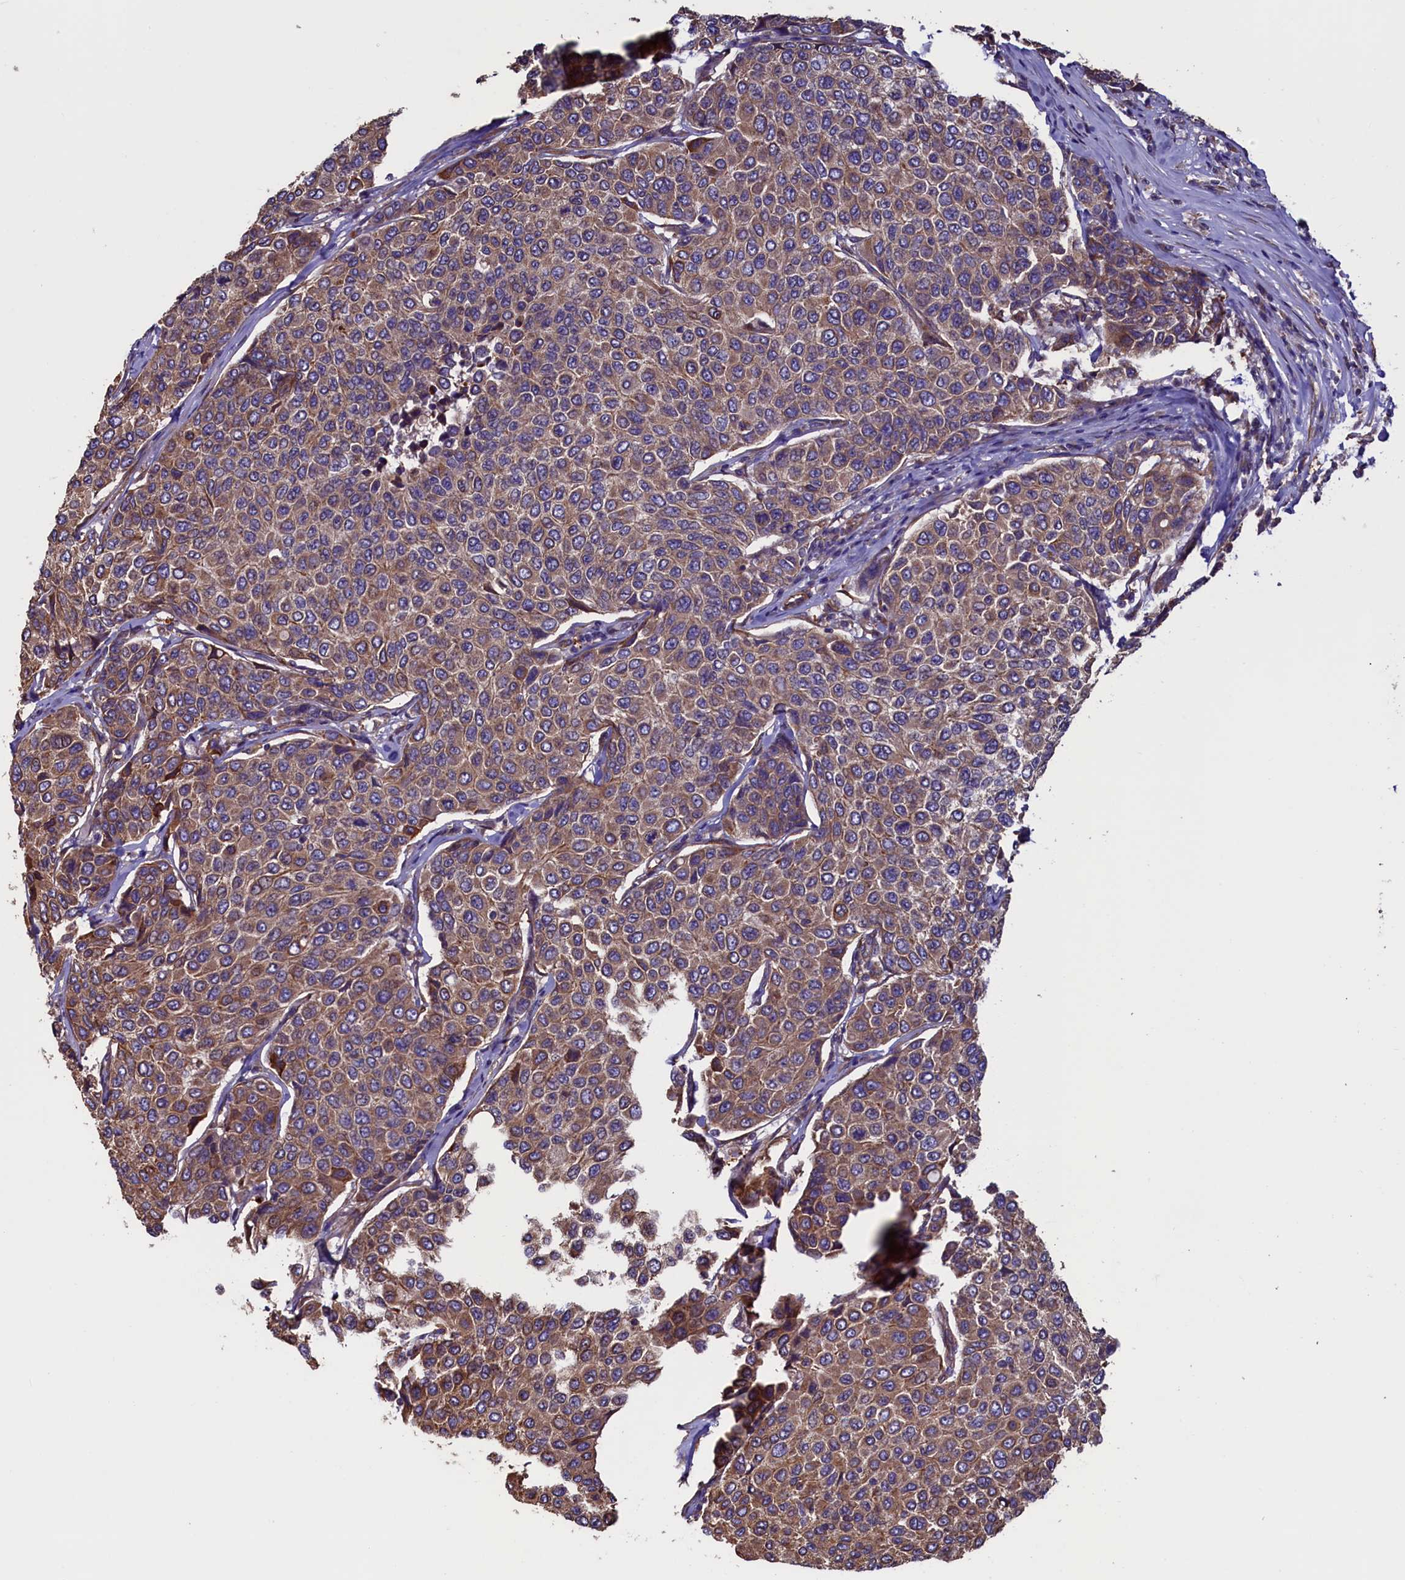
{"staining": {"intensity": "weak", "quantity": ">75%", "location": "cytoplasmic/membranous"}, "tissue": "breast cancer", "cell_type": "Tumor cells", "image_type": "cancer", "snomed": [{"axis": "morphology", "description": "Duct carcinoma"}, {"axis": "topography", "description": "Breast"}], "caption": "This photomicrograph reveals immunohistochemistry (IHC) staining of breast cancer, with low weak cytoplasmic/membranous expression in about >75% of tumor cells.", "gene": "ATXN2L", "patient": {"sex": "female", "age": 55}}